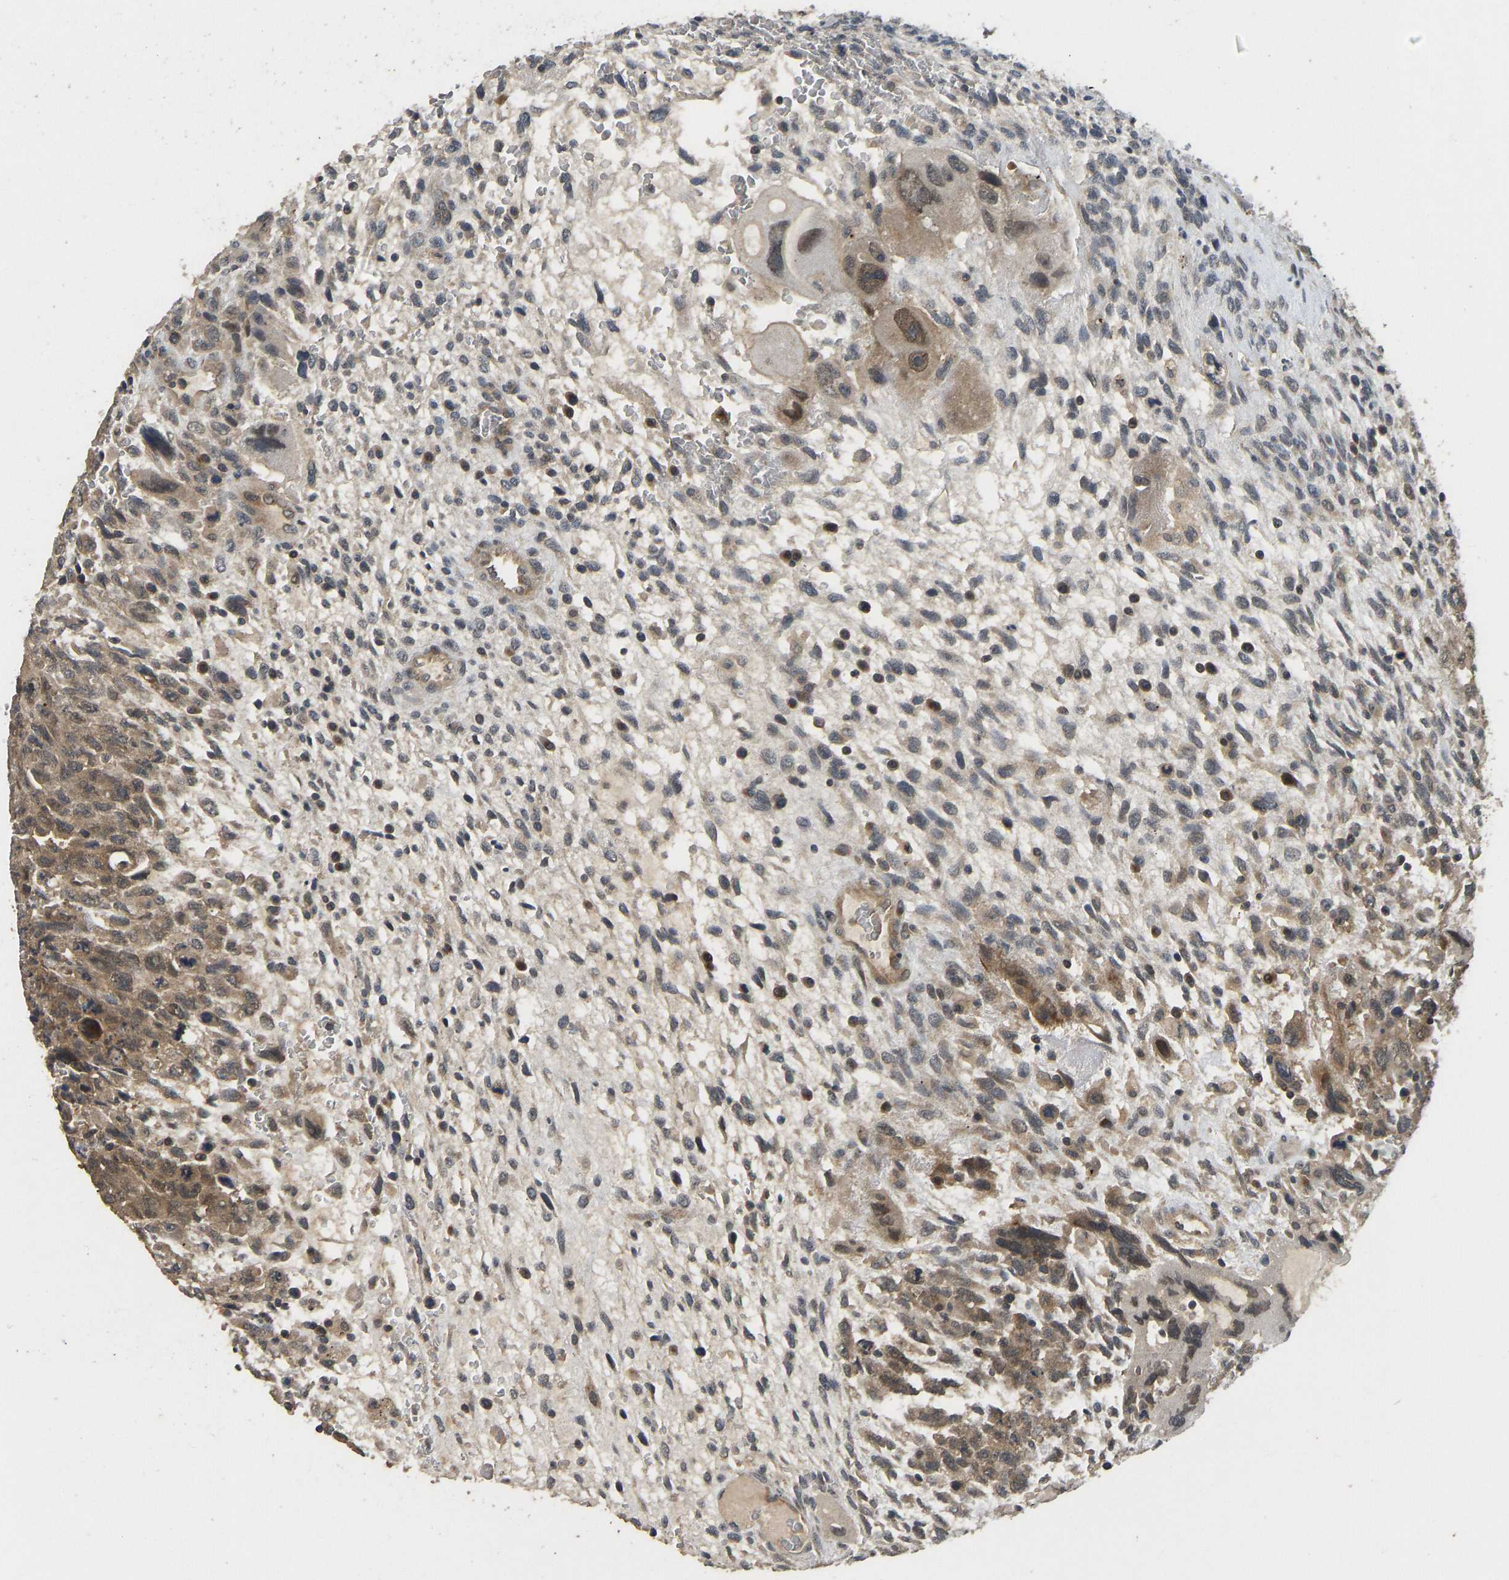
{"staining": {"intensity": "moderate", "quantity": ">75%", "location": "cytoplasmic/membranous"}, "tissue": "testis cancer", "cell_type": "Tumor cells", "image_type": "cancer", "snomed": [{"axis": "morphology", "description": "Carcinoma, Embryonal, NOS"}, {"axis": "topography", "description": "Testis"}], "caption": "Immunohistochemical staining of testis cancer (embryonal carcinoma) displays medium levels of moderate cytoplasmic/membranous protein positivity in about >75% of tumor cells.", "gene": "NDRG3", "patient": {"sex": "male", "age": 28}}